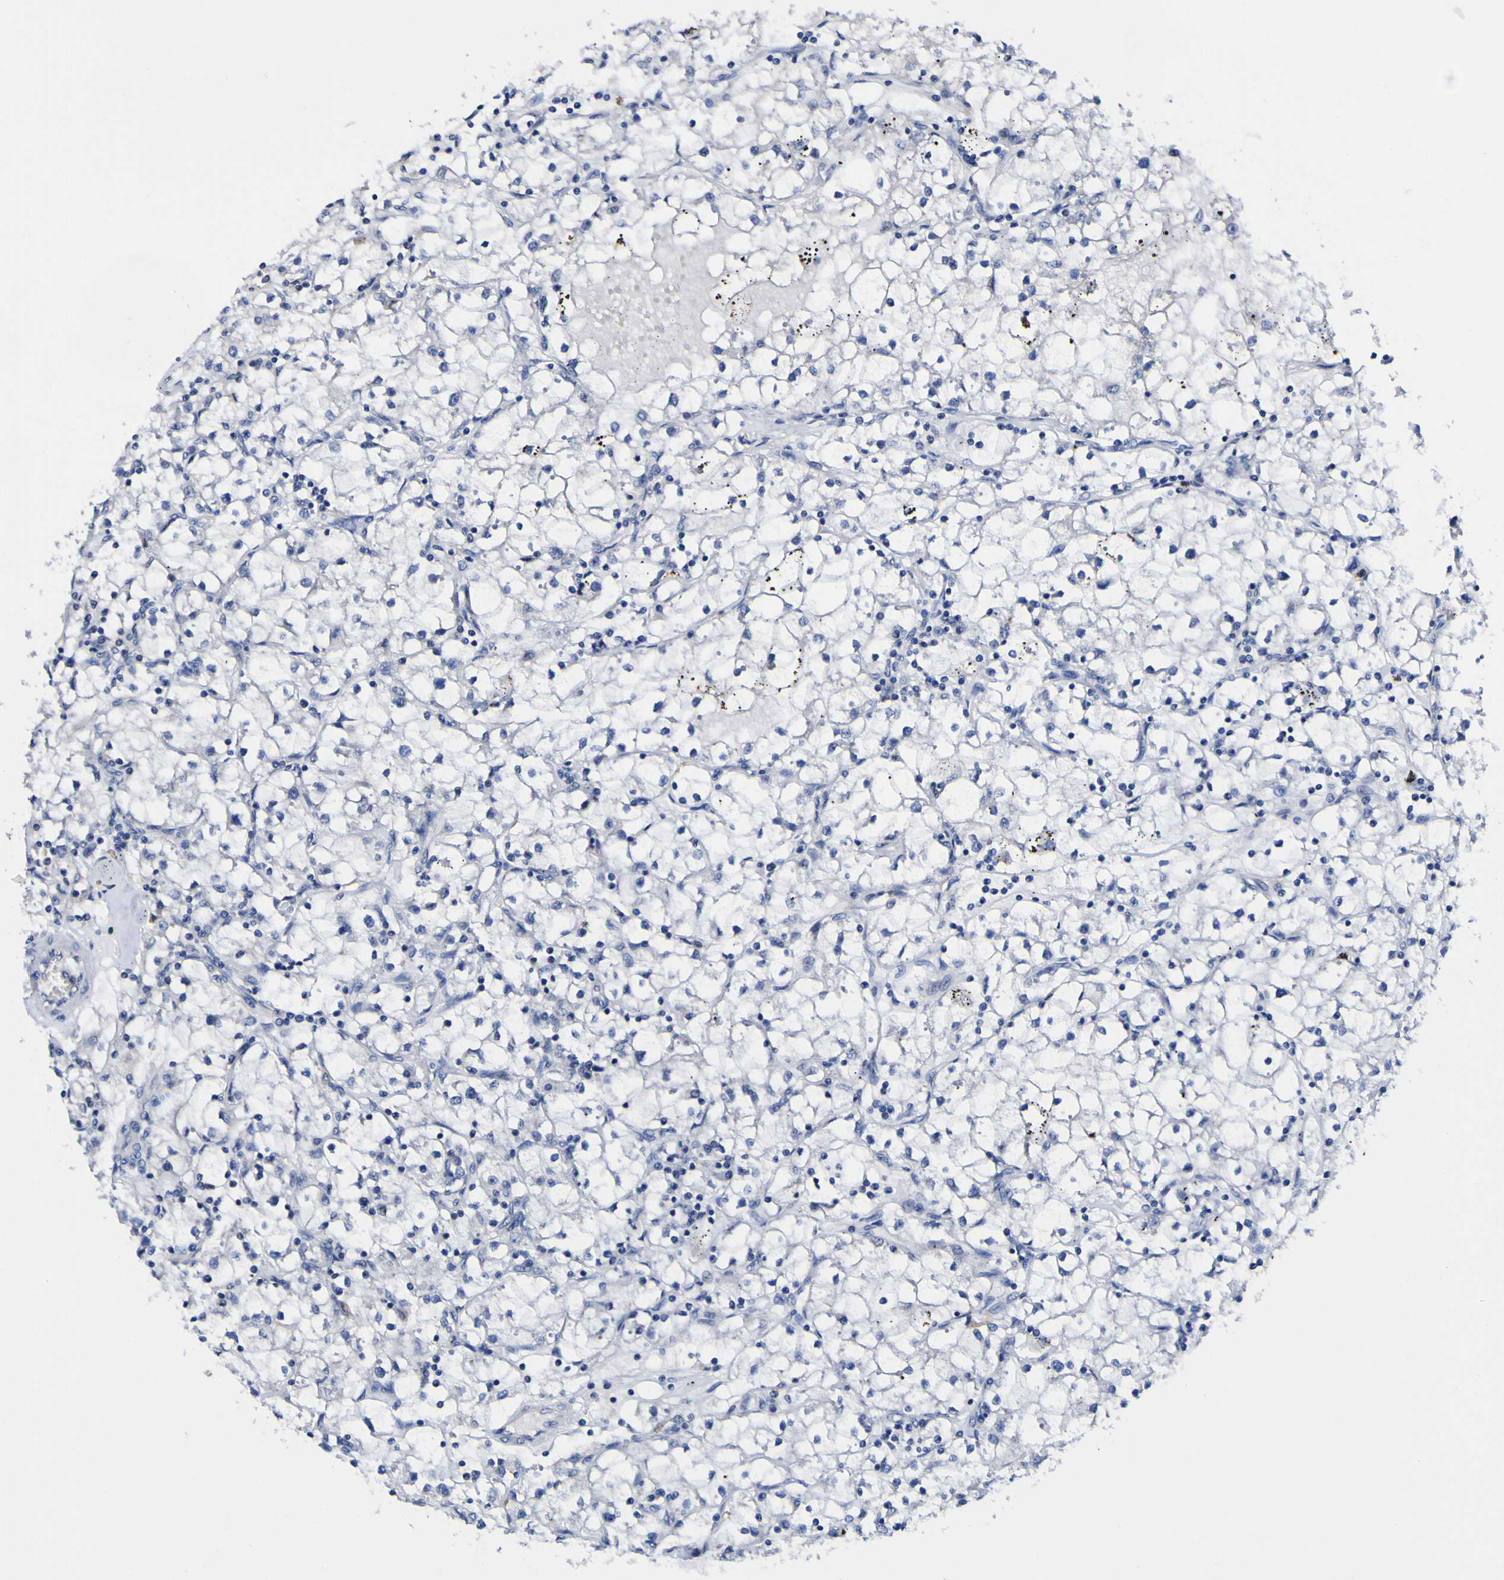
{"staining": {"intensity": "negative", "quantity": "none", "location": "none"}, "tissue": "renal cancer", "cell_type": "Tumor cells", "image_type": "cancer", "snomed": [{"axis": "morphology", "description": "Adenocarcinoma, NOS"}, {"axis": "topography", "description": "Kidney"}], "caption": "Renal adenocarcinoma was stained to show a protein in brown. There is no significant expression in tumor cells.", "gene": "CASP6", "patient": {"sex": "male", "age": 56}}